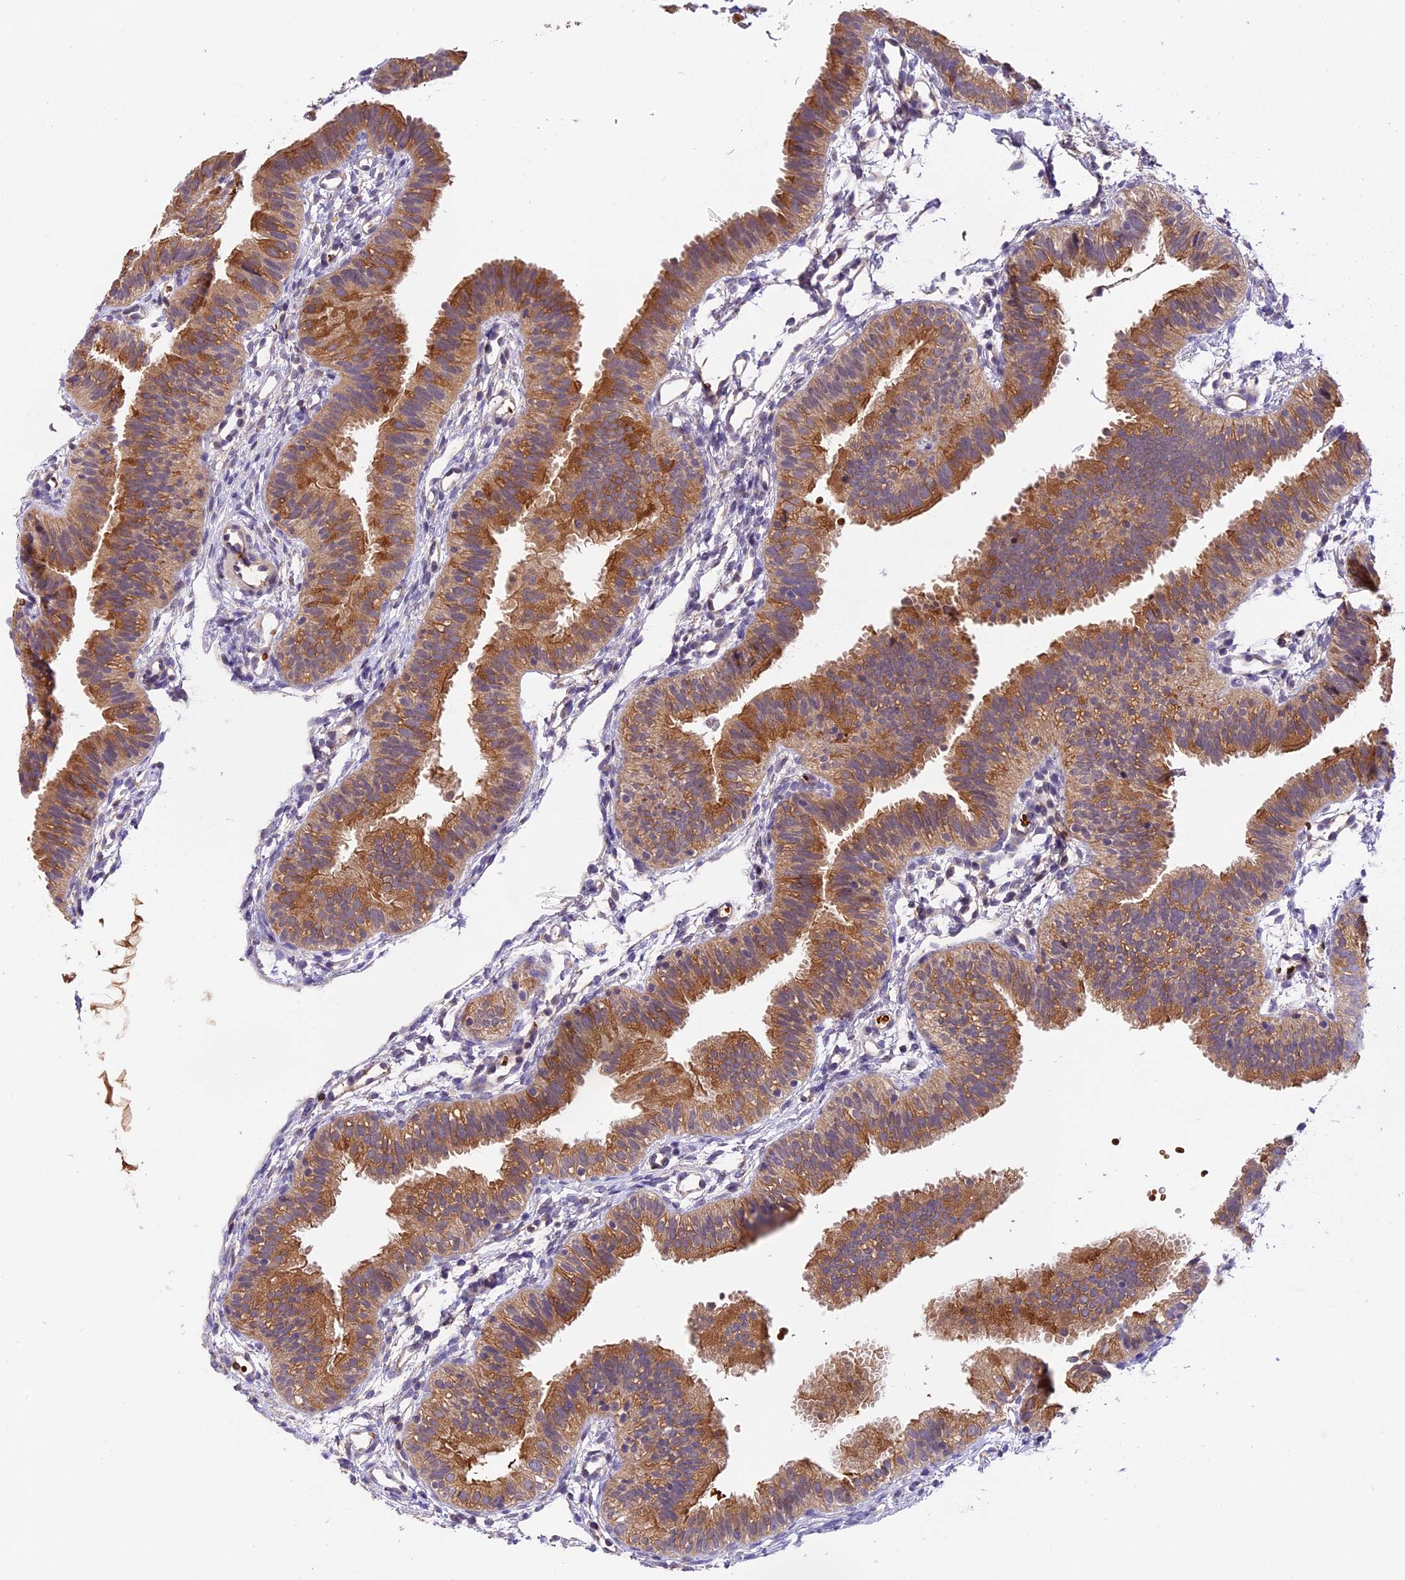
{"staining": {"intensity": "moderate", "quantity": ">75%", "location": "cytoplasmic/membranous"}, "tissue": "fallopian tube", "cell_type": "Glandular cells", "image_type": "normal", "snomed": [{"axis": "morphology", "description": "Normal tissue, NOS"}, {"axis": "topography", "description": "Fallopian tube"}], "caption": "About >75% of glandular cells in unremarkable human fallopian tube display moderate cytoplasmic/membranous protein positivity as visualized by brown immunohistochemical staining.", "gene": "PHAF1", "patient": {"sex": "female", "age": 35}}